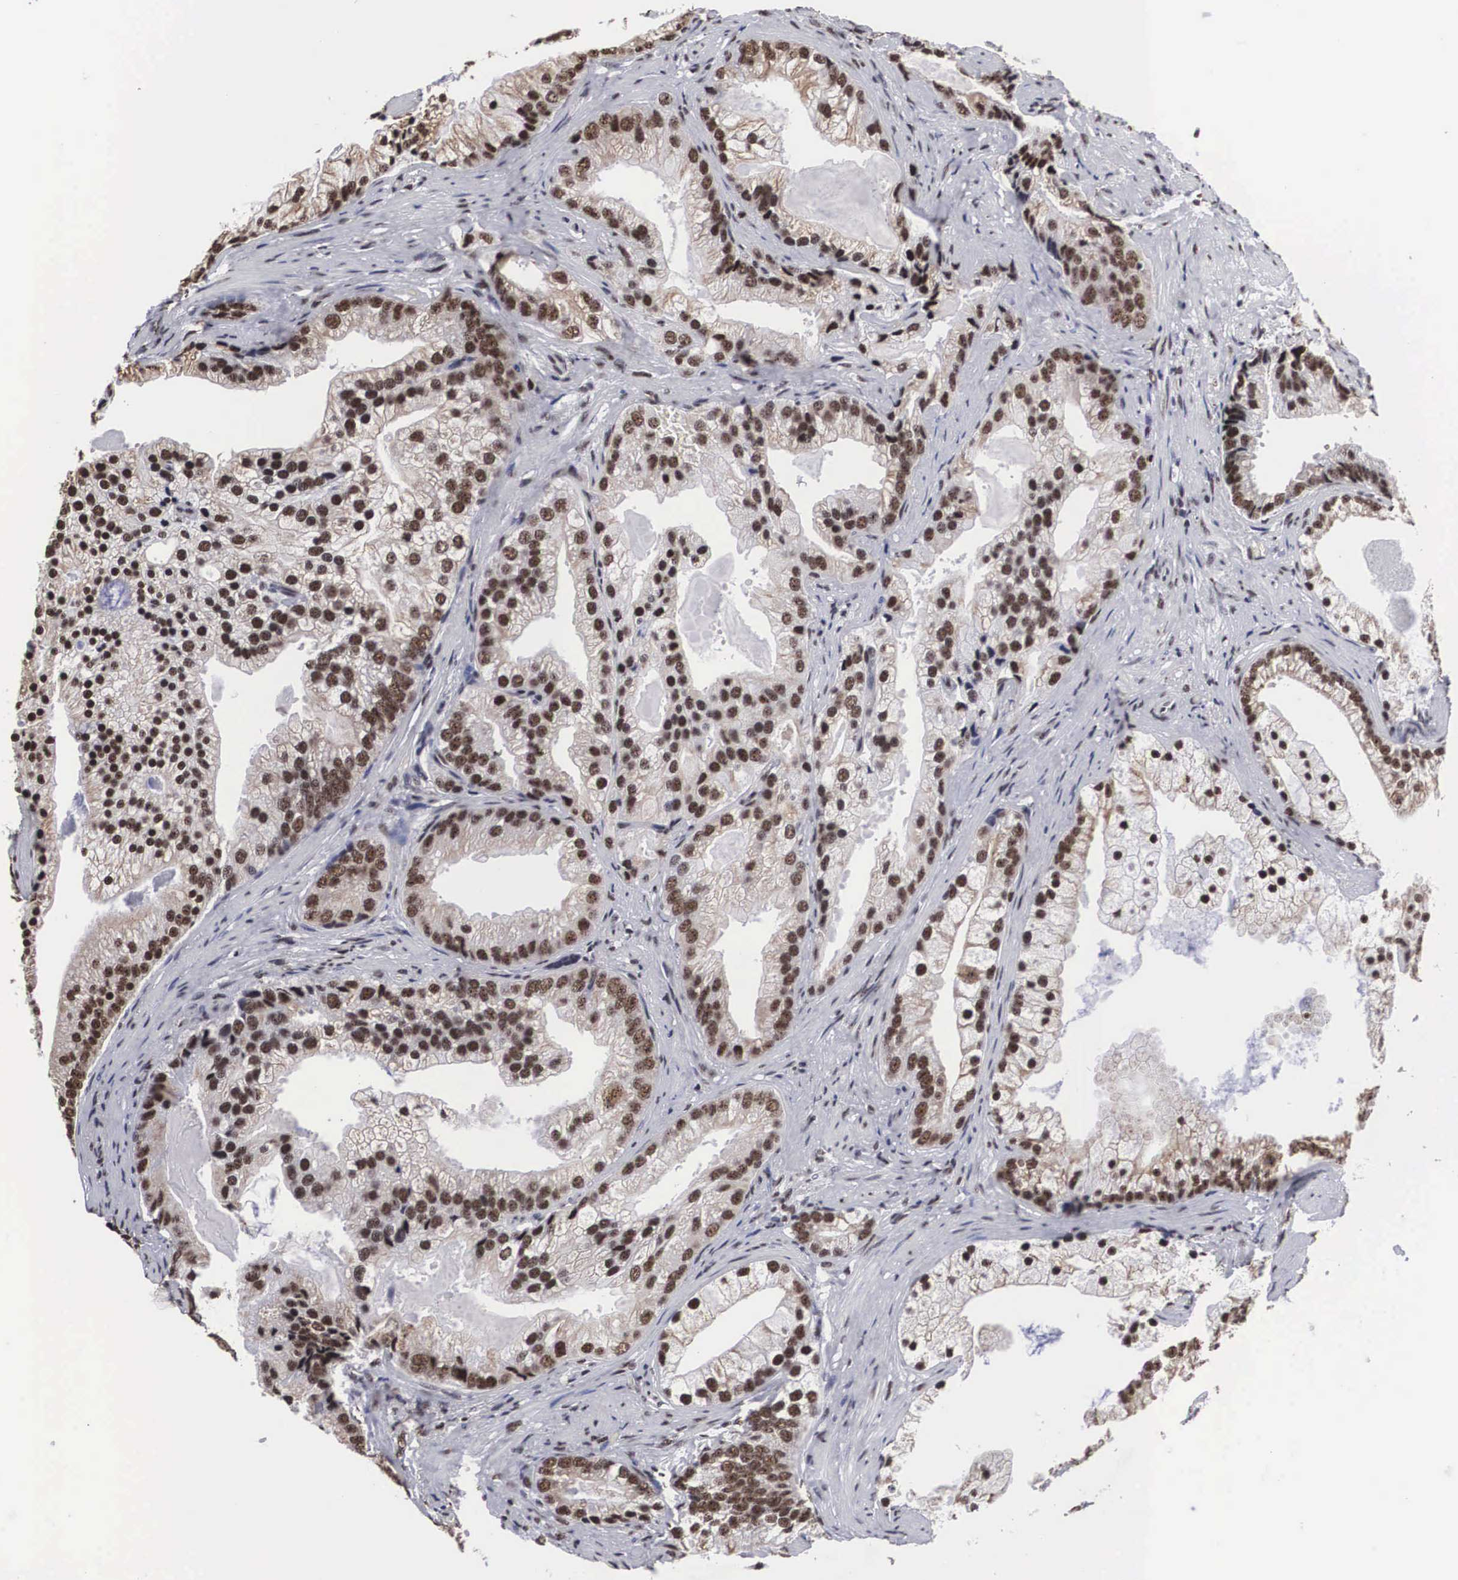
{"staining": {"intensity": "moderate", "quantity": ">75%", "location": "nuclear"}, "tissue": "prostate cancer", "cell_type": "Tumor cells", "image_type": "cancer", "snomed": [{"axis": "morphology", "description": "Adenocarcinoma, Low grade"}, {"axis": "topography", "description": "Prostate"}], "caption": "DAB (3,3'-diaminobenzidine) immunohistochemical staining of human adenocarcinoma (low-grade) (prostate) exhibits moderate nuclear protein staining in approximately >75% of tumor cells. Immunohistochemistry stains the protein in brown and the nuclei are stained blue.", "gene": "ACIN1", "patient": {"sex": "male", "age": 71}}